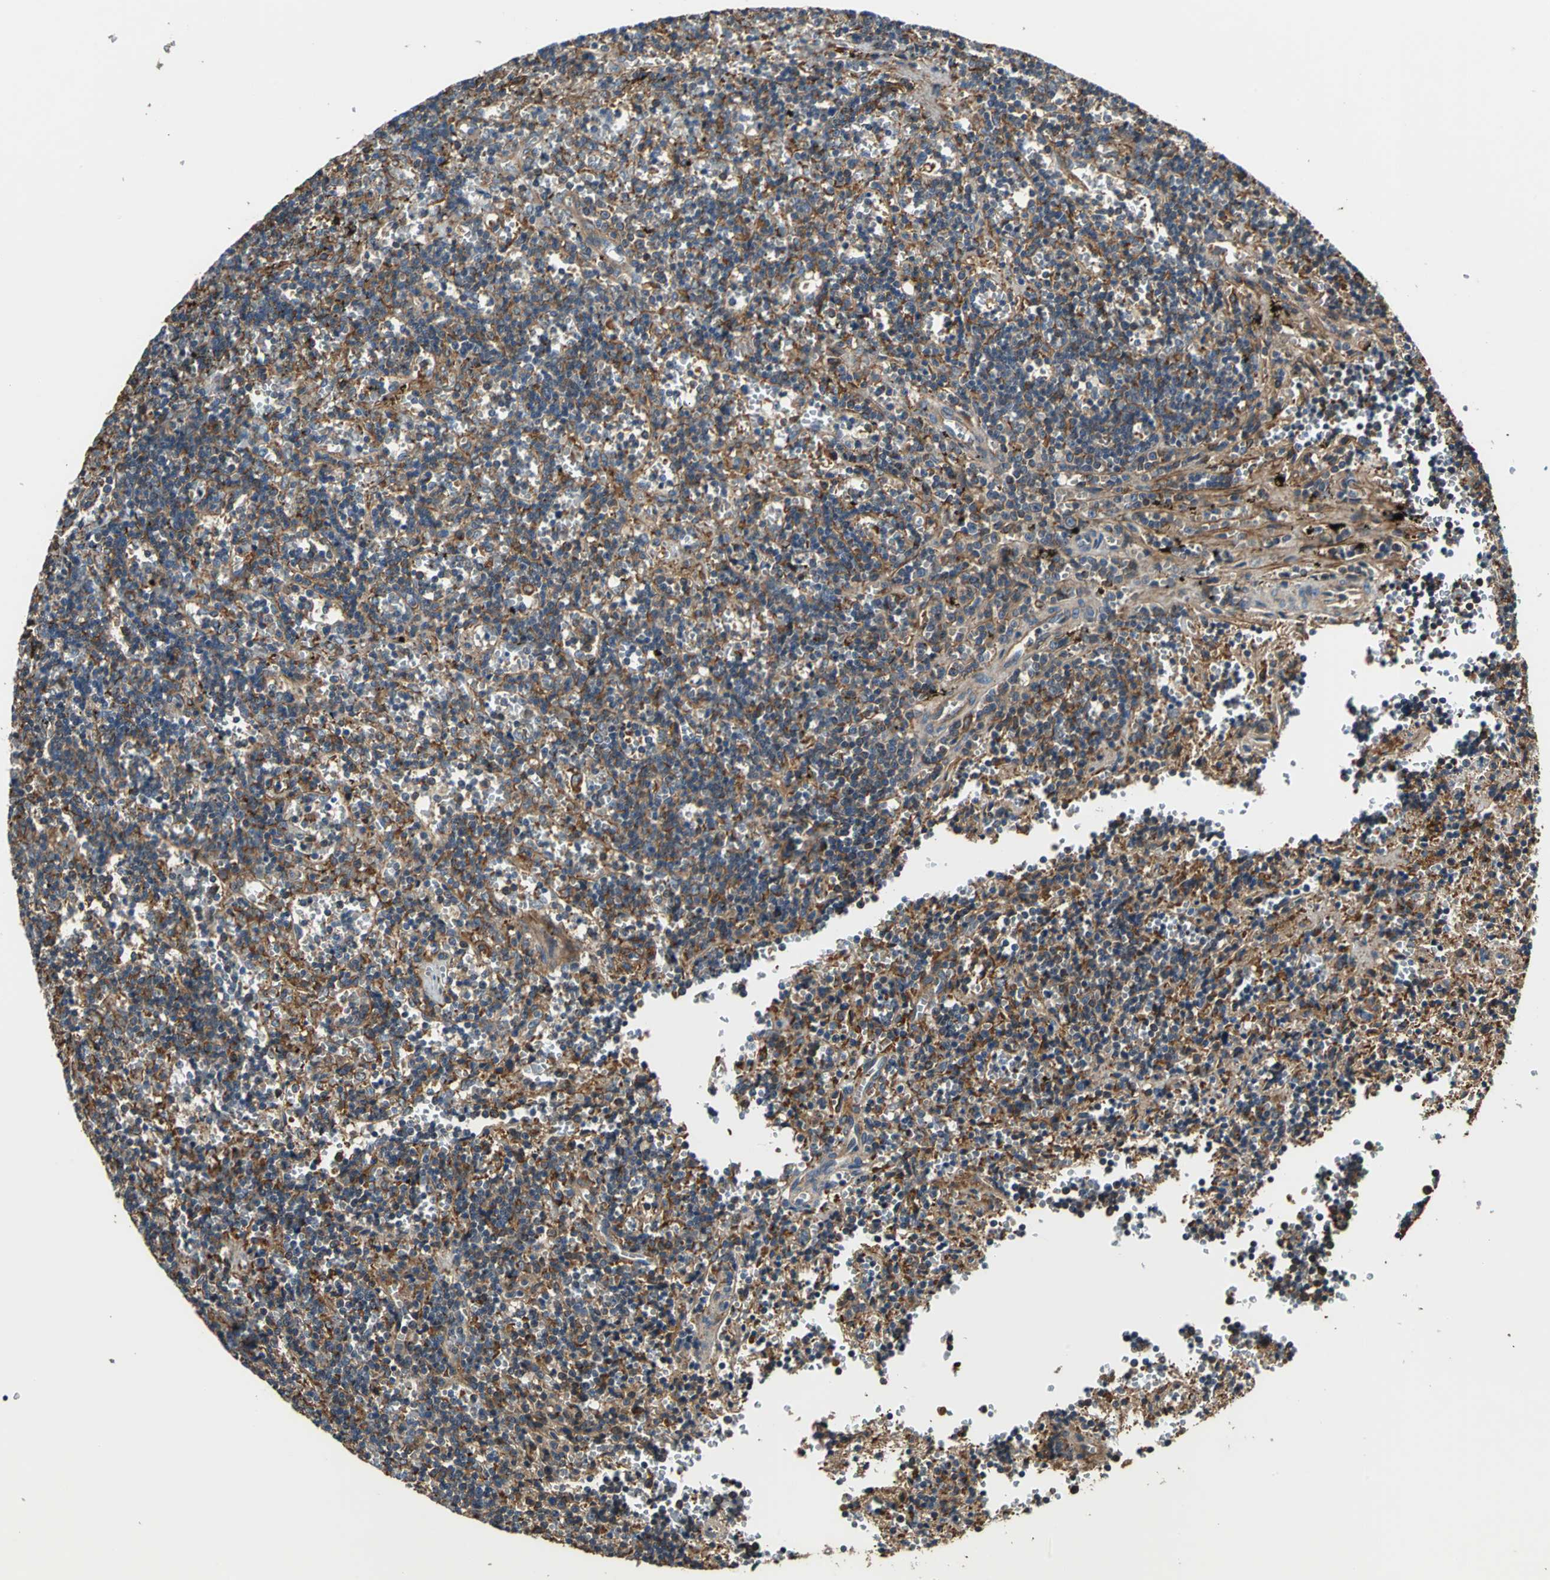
{"staining": {"intensity": "moderate", "quantity": ">75%", "location": "cytoplasmic/membranous"}, "tissue": "lymphoma", "cell_type": "Tumor cells", "image_type": "cancer", "snomed": [{"axis": "morphology", "description": "Malignant lymphoma, non-Hodgkin's type, Low grade"}, {"axis": "topography", "description": "Spleen"}], "caption": "Immunohistochemical staining of human low-grade malignant lymphoma, non-Hodgkin's type shows moderate cytoplasmic/membranous protein staining in approximately >75% of tumor cells.", "gene": "PARVA", "patient": {"sex": "male", "age": 60}}